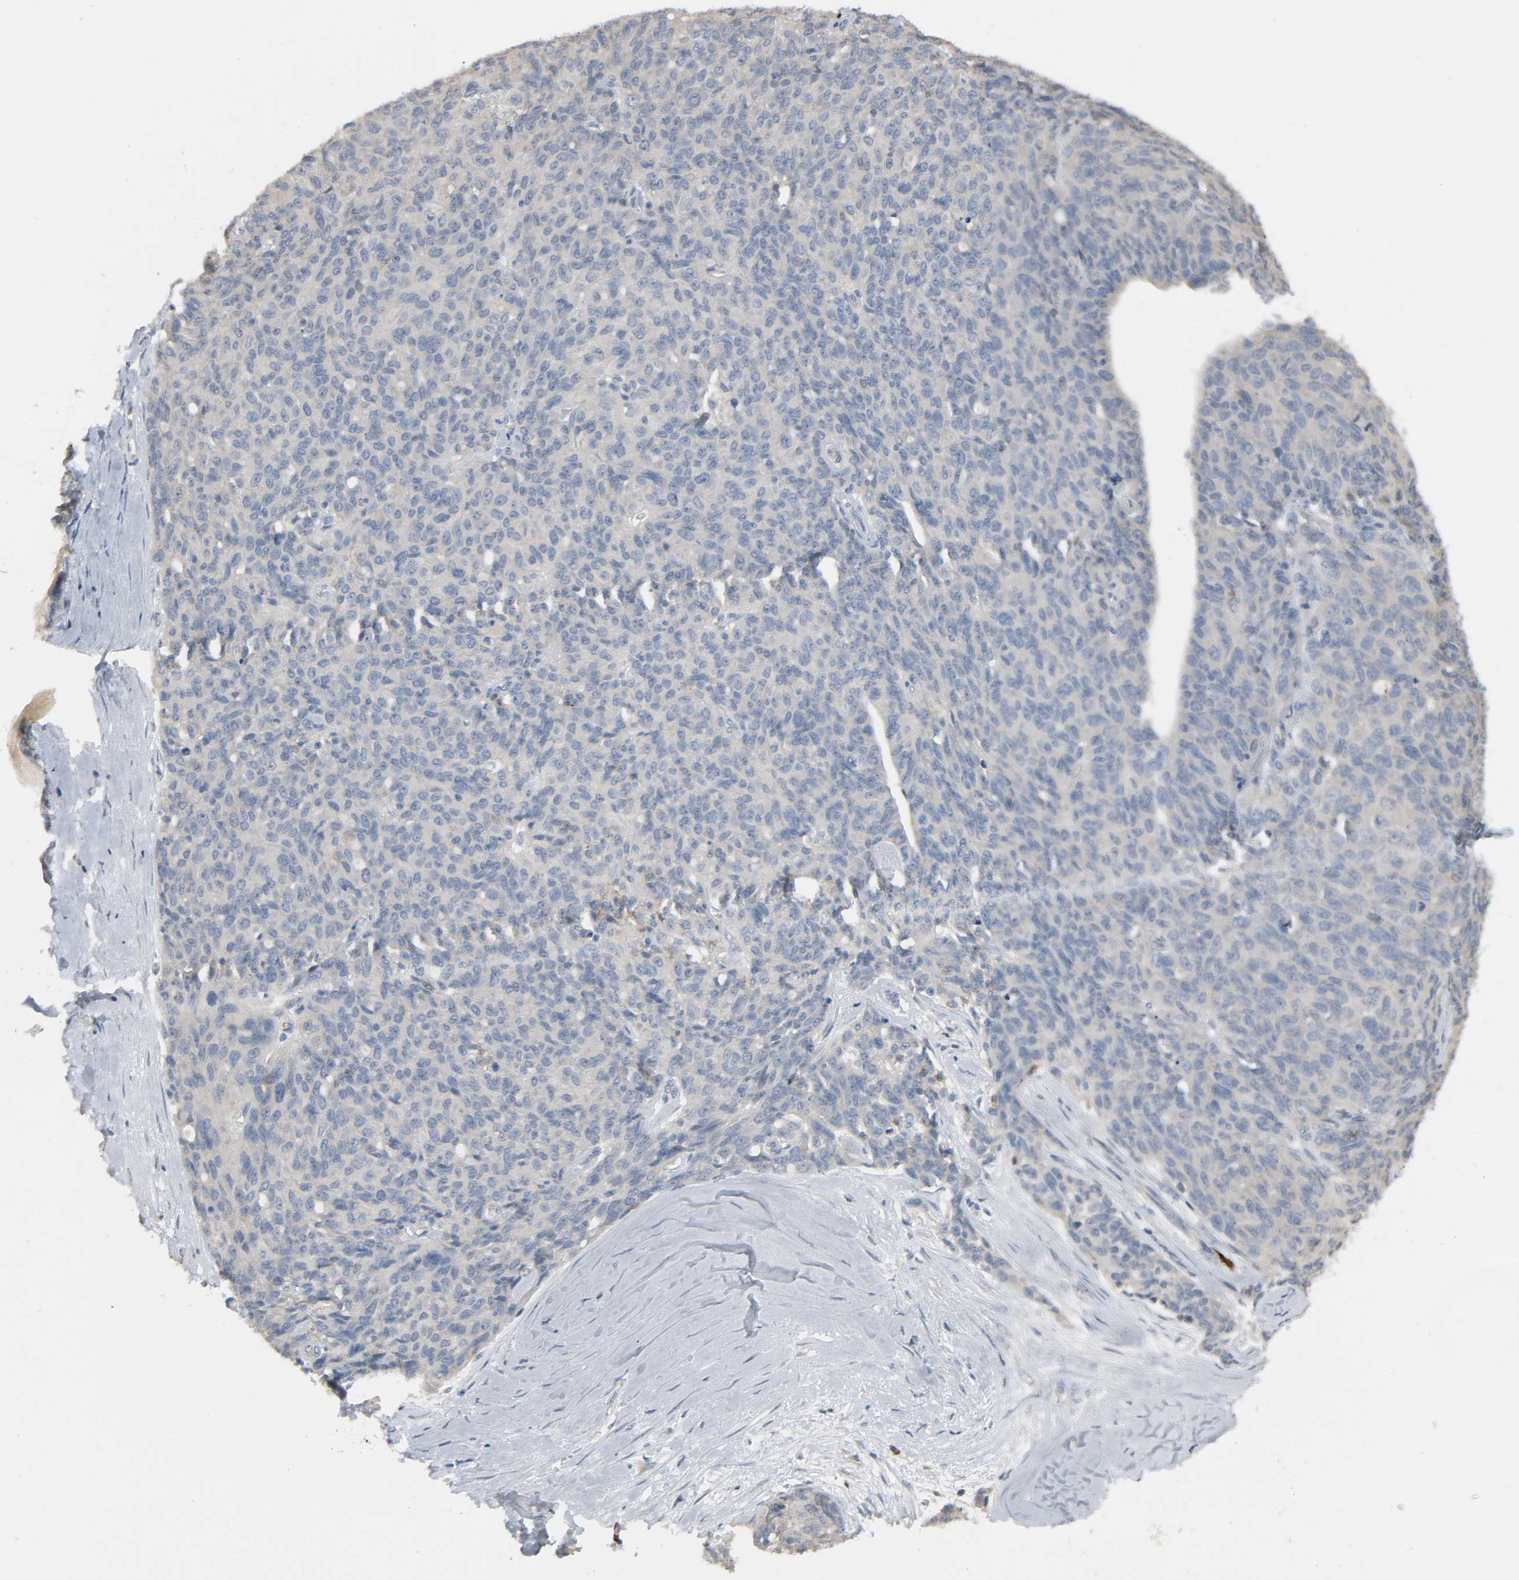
{"staining": {"intensity": "negative", "quantity": "none", "location": "none"}, "tissue": "ovarian cancer", "cell_type": "Tumor cells", "image_type": "cancer", "snomed": [{"axis": "morphology", "description": "Carcinoma, endometroid"}, {"axis": "topography", "description": "Ovary"}], "caption": "Tumor cells show no significant protein staining in ovarian cancer (endometroid carcinoma). (DAB immunohistochemistry, high magnification).", "gene": "CD4", "patient": {"sex": "female", "age": 60}}